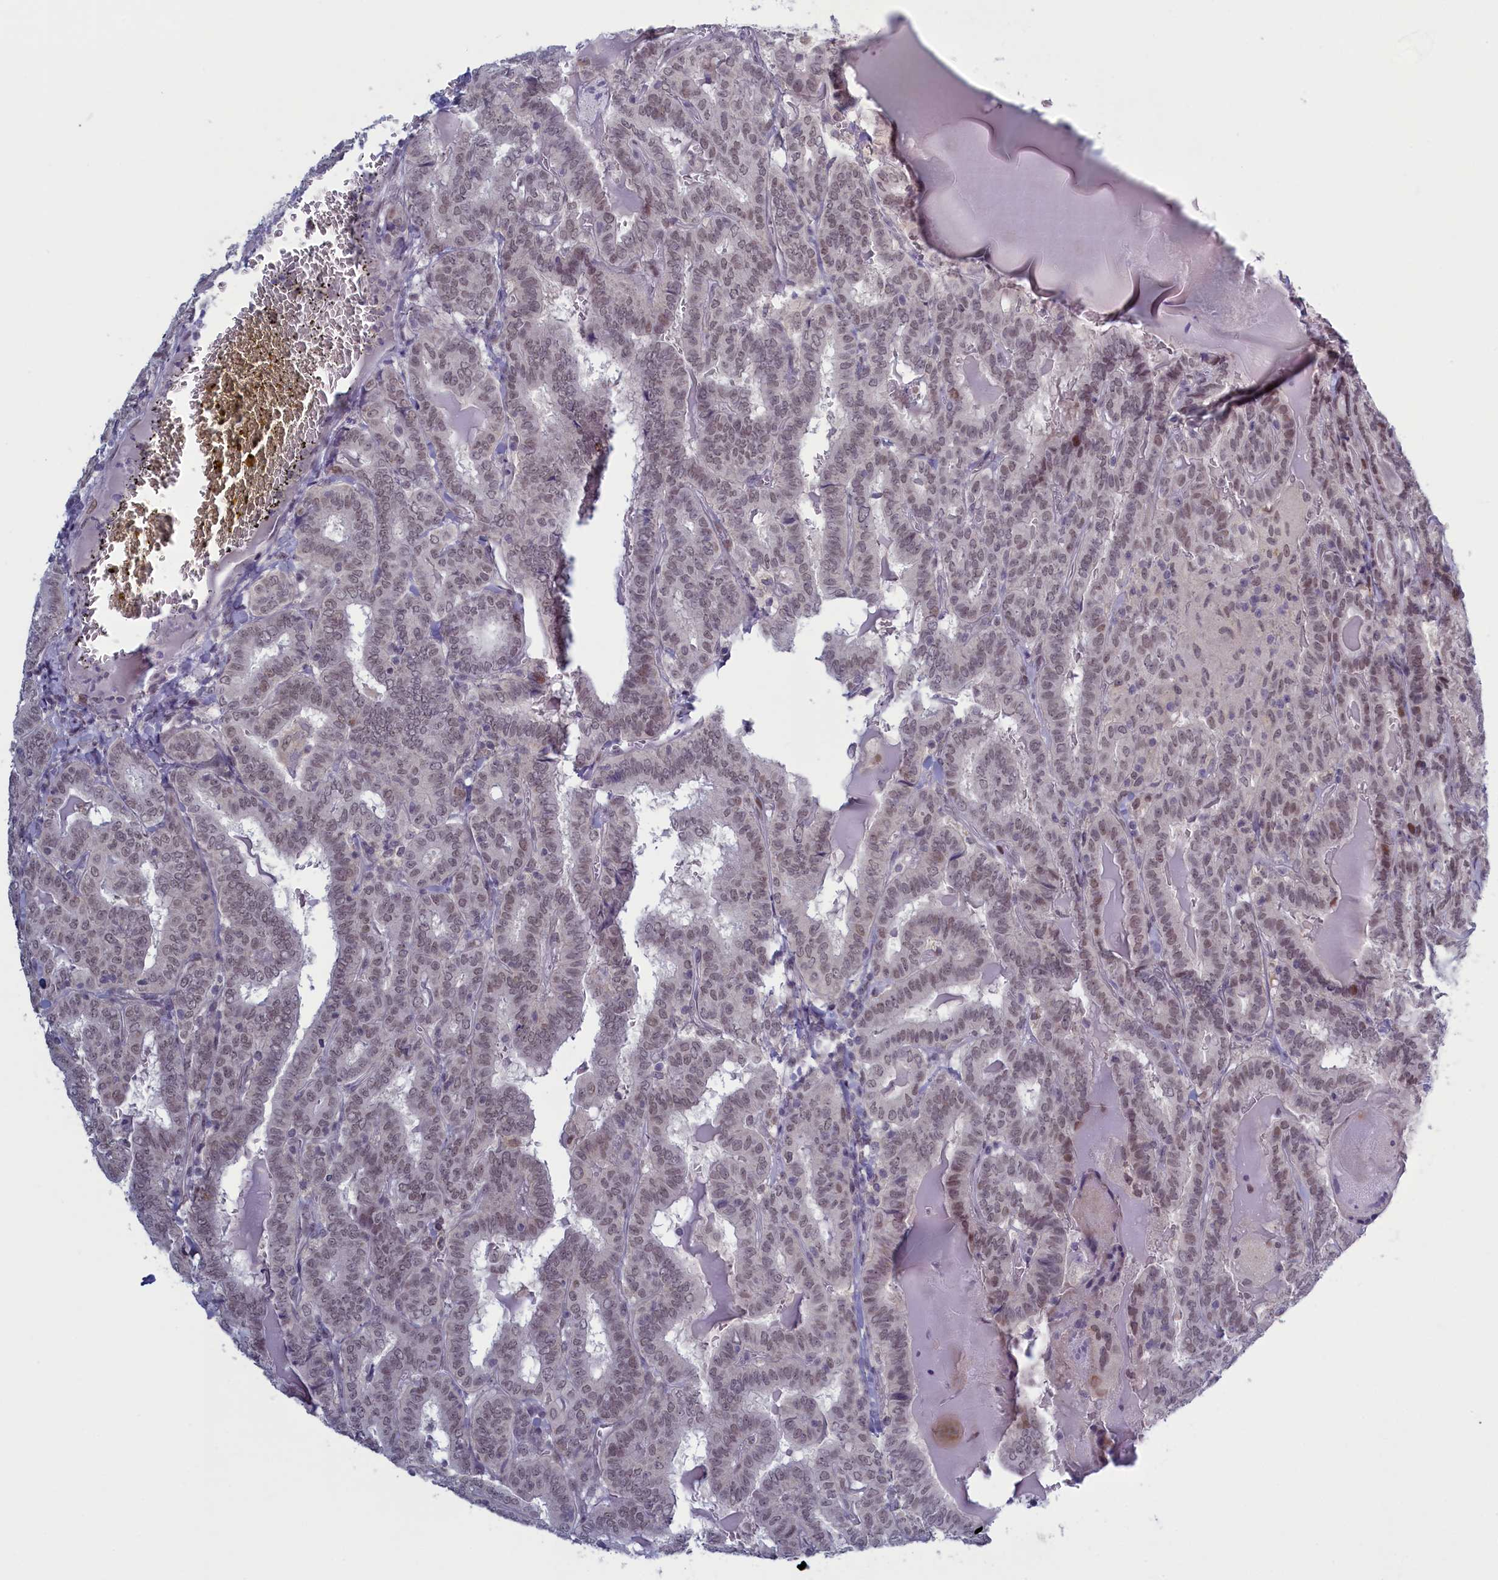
{"staining": {"intensity": "weak", "quantity": "<25%", "location": "nuclear"}, "tissue": "thyroid cancer", "cell_type": "Tumor cells", "image_type": "cancer", "snomed": [{"axis": "morphology", "description": "Papillary adenocarcinoma, NOS"}, {"axis": "topography", "description": "Thyroid gland"}], "caption": "Papillary adenocarcinoma (thyroid) stained for a protein using immunohistochemistry shows no positivity tumor cells.", "gene": "ATF7IP2", "patient": {"sex": "female", "age": 72}}